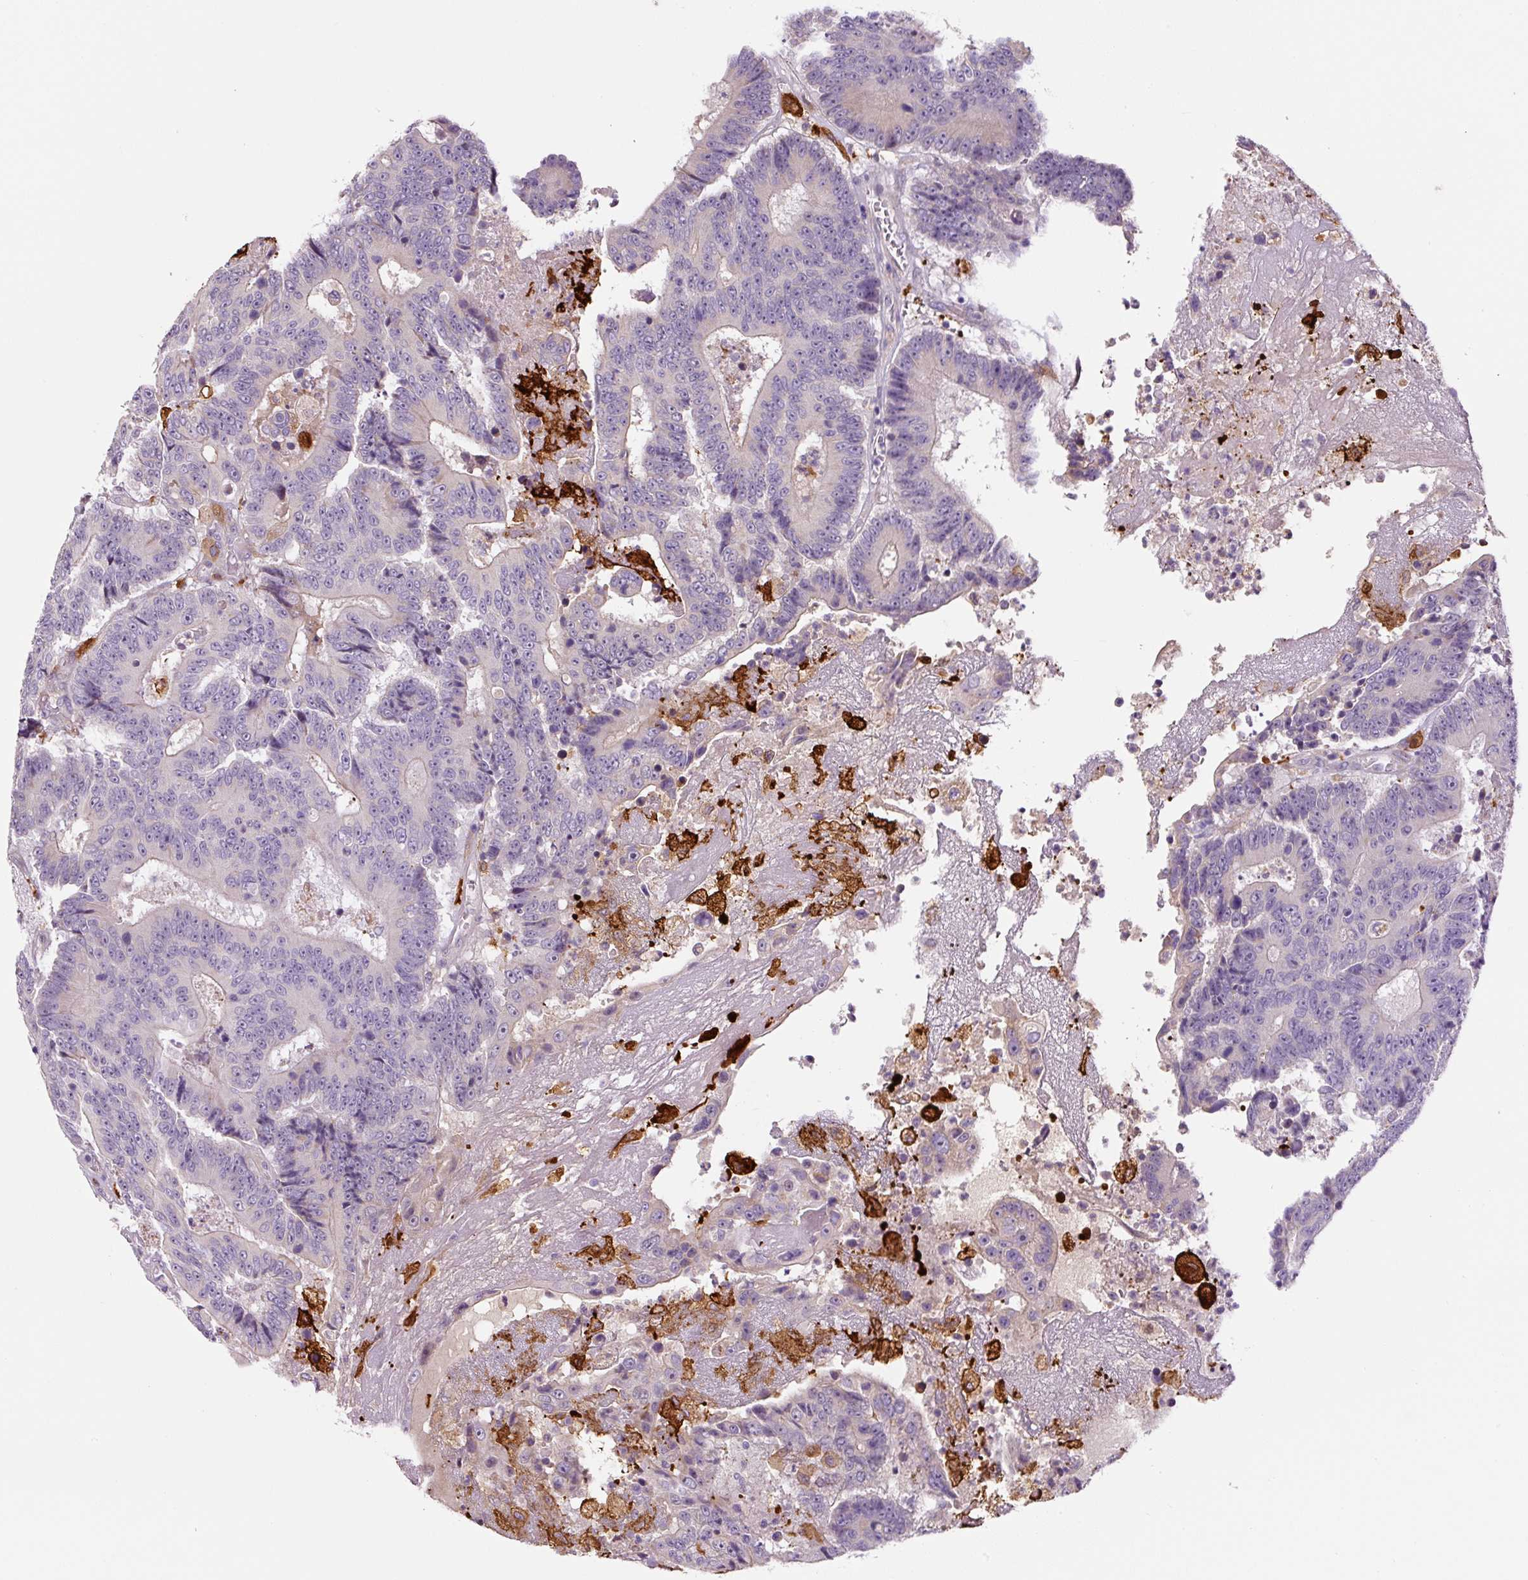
{"staining": {"intensity": "negative", "quantity": "none", "location": "none"}, "tissue": "colorectal cancer", "cell_type": "Tumor cells", "image_type": "cancer", "snomed": [{"axis": "morphology", "description": "Adenocarcinoma, NOS"}, {"axis": "topography", "description": "Colon"}], "caption": "Protein analysis of adenocarcinoma (colorectal) displays no significant expression in tumor cells.", "gene": "FUT10", "patient": {"sex": "male", "age": 83}}